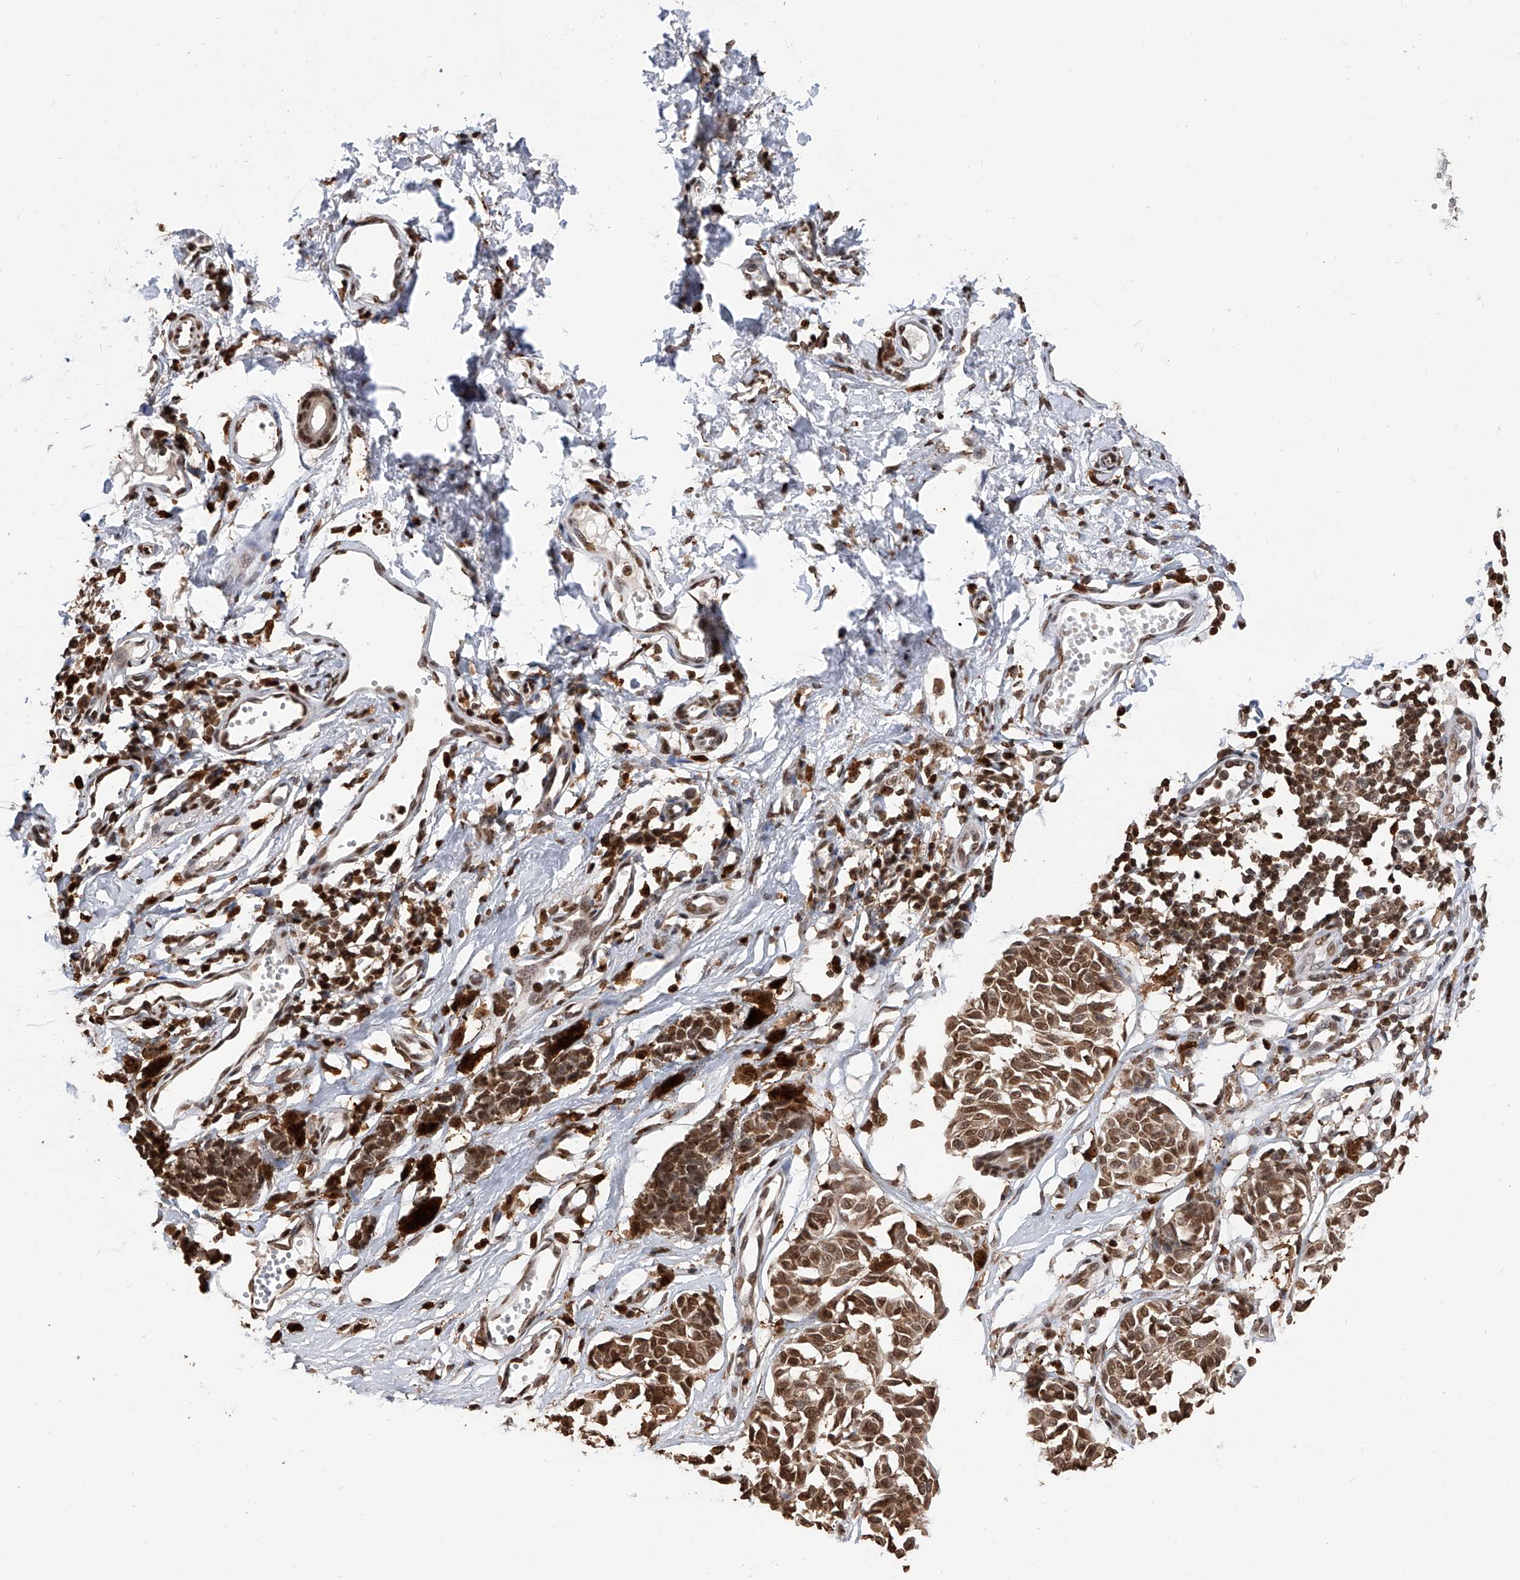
{"staining": {"intensity": "moderate", "quantity": ">75%", "location": "cytoplasmic/membranous,nuclear"}, "tissue": "melanoma", "cell_type": "Tumor cells", "image_type": "cancer", "snomed": [{"axis": "morphology", "description": "Malignant melanoma, NOS"}, {"axis": "topography", "description": "Skin"}], "caption": "Malignant melanoma stained with IHC demonstrates moderate cytoplasmic/membranous and nuclear expression in approximately >75% of tumor cells. (Brightfield microscopy of DAB IHC at high magnification).", "gene": "CFAP410", "patient": {"sex": "male", "age": 53}}